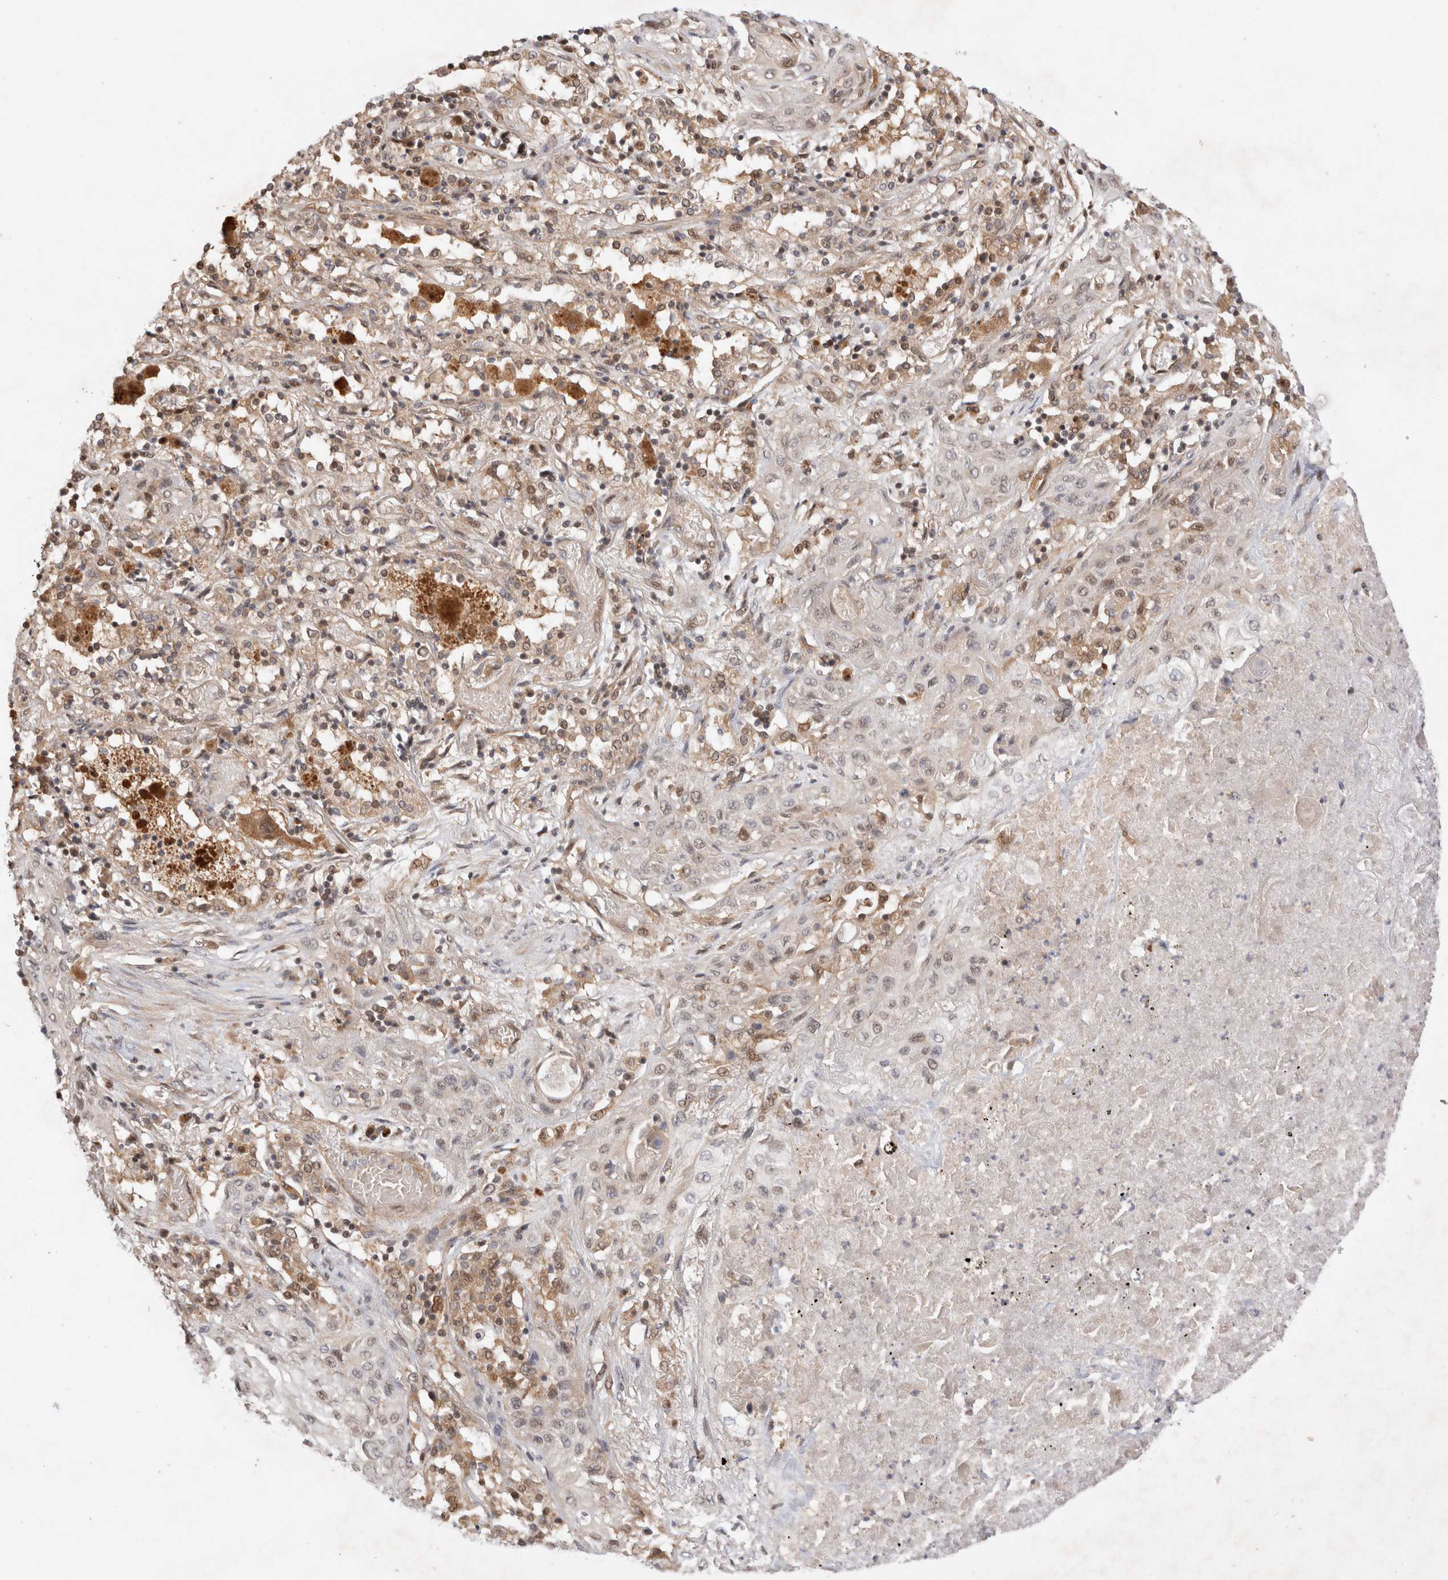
{"staining": {"intensity": "weak", "quantity": "25%-75%", "location": "nuclear"}, "tissue": "lung cancer", "cell_type": "Tumor cells", "image_type": "cancer", "snomed": [{"axis": "morphology", "description": "Squamous cell carcinoma, NOS"}, {"axis": "topography", "description": "Lung"}], "caption": "DAB immunohistochemical staining of lung cancer (squamous cell carcinoma) displays weak nuclear protein positivity in approximately 25%-75% of tumor cells.", "gene": "HTT", "patient": {"sex": "female", "age": 47}}